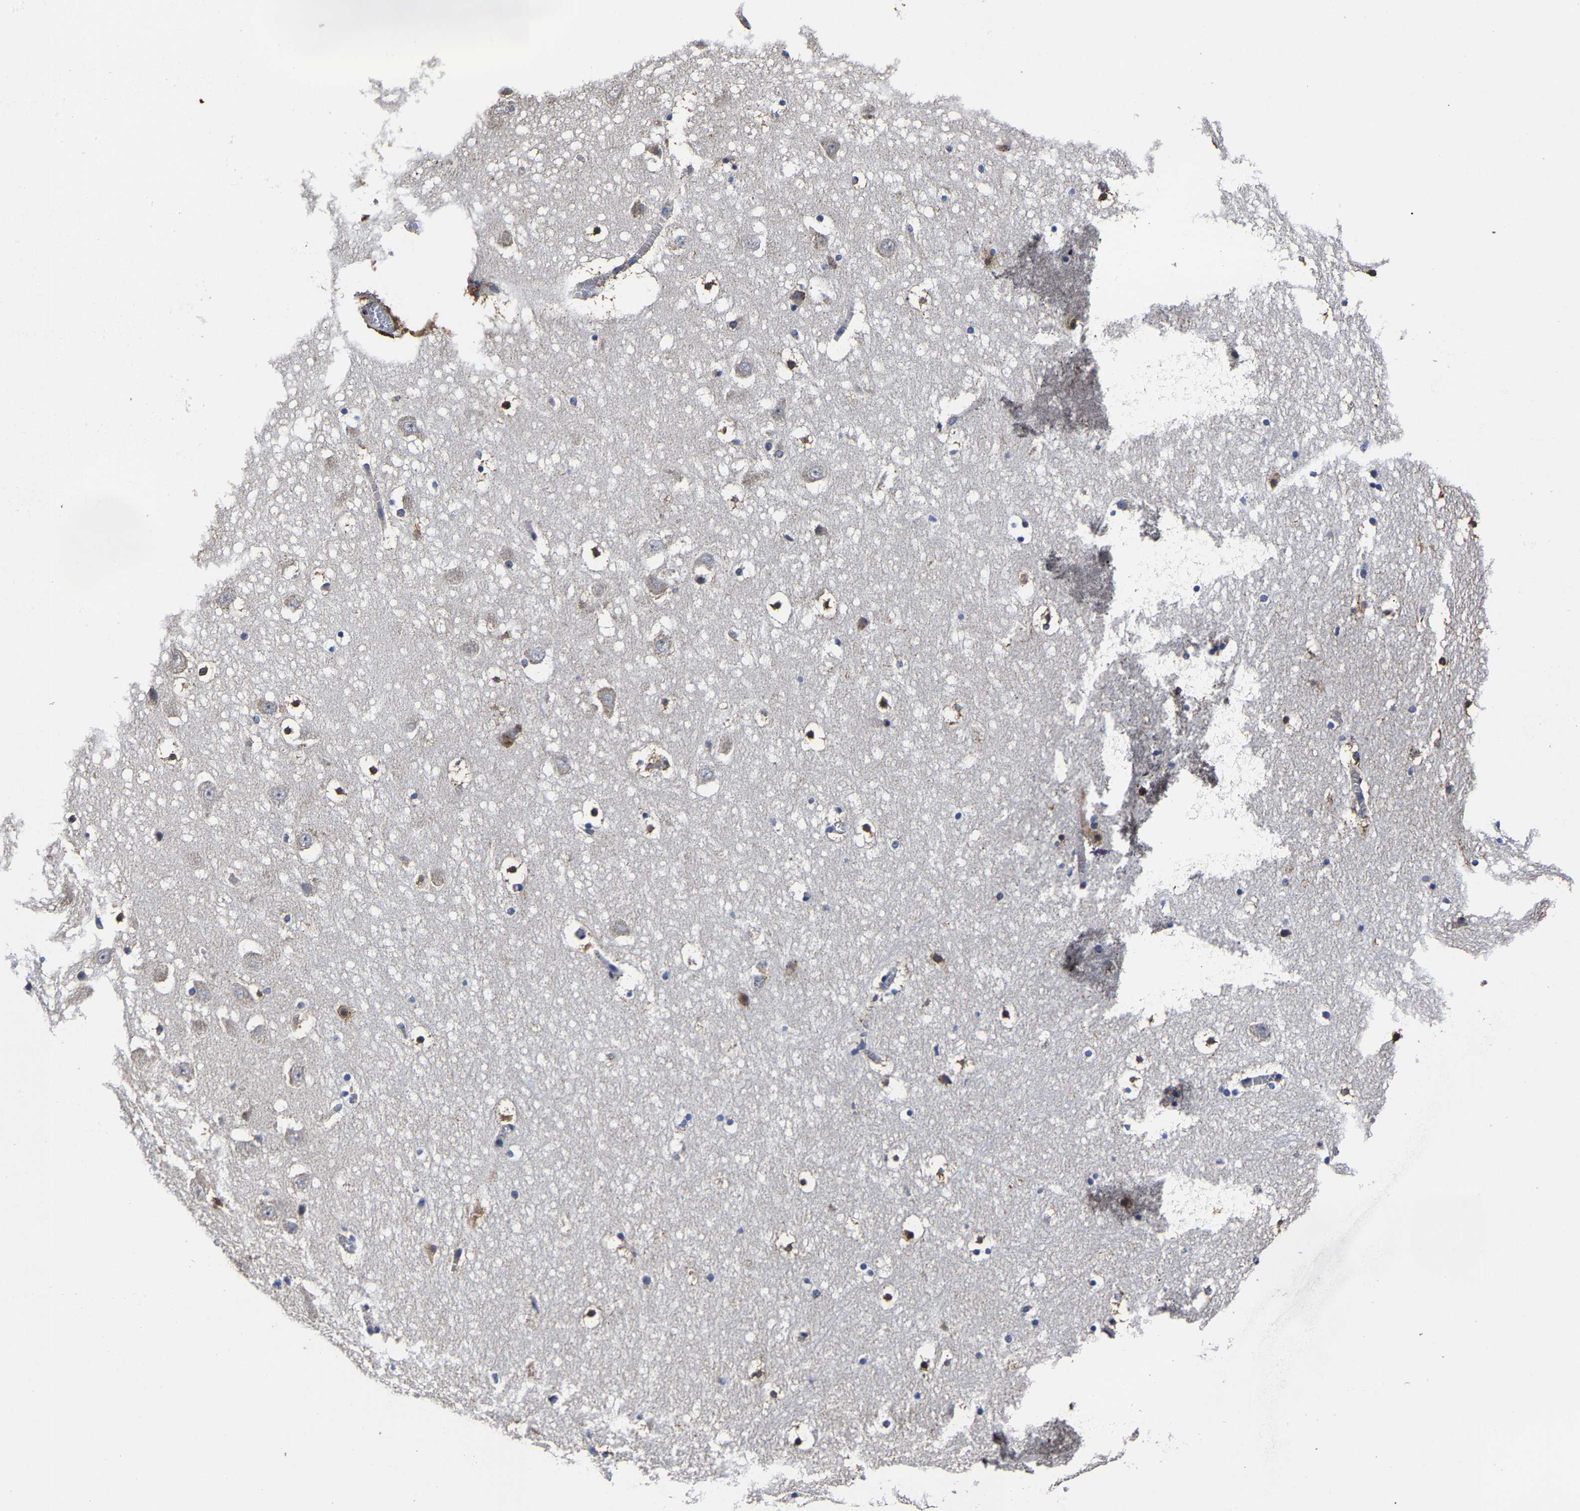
{"staining": {"intensity": "moderate", "quantity": "<25%", "location": "cytoplasmic/membranous"}, "tissue": "hippocampus", "cell_type": "Glial cells", "image_type": "normal", "snomed": [{"axis": "morphology", "description": "Normal tissue, NOS"}, {"axis": "topography", "description": "Hippocampus"}], "caption": "Protein analysis of unremarkable hippocampus reveals moderate cytoplasmic/membranous staining in about <25% of glial cells.", "gene": "AASS", "patient": {"sex": "male", "age": 45}}